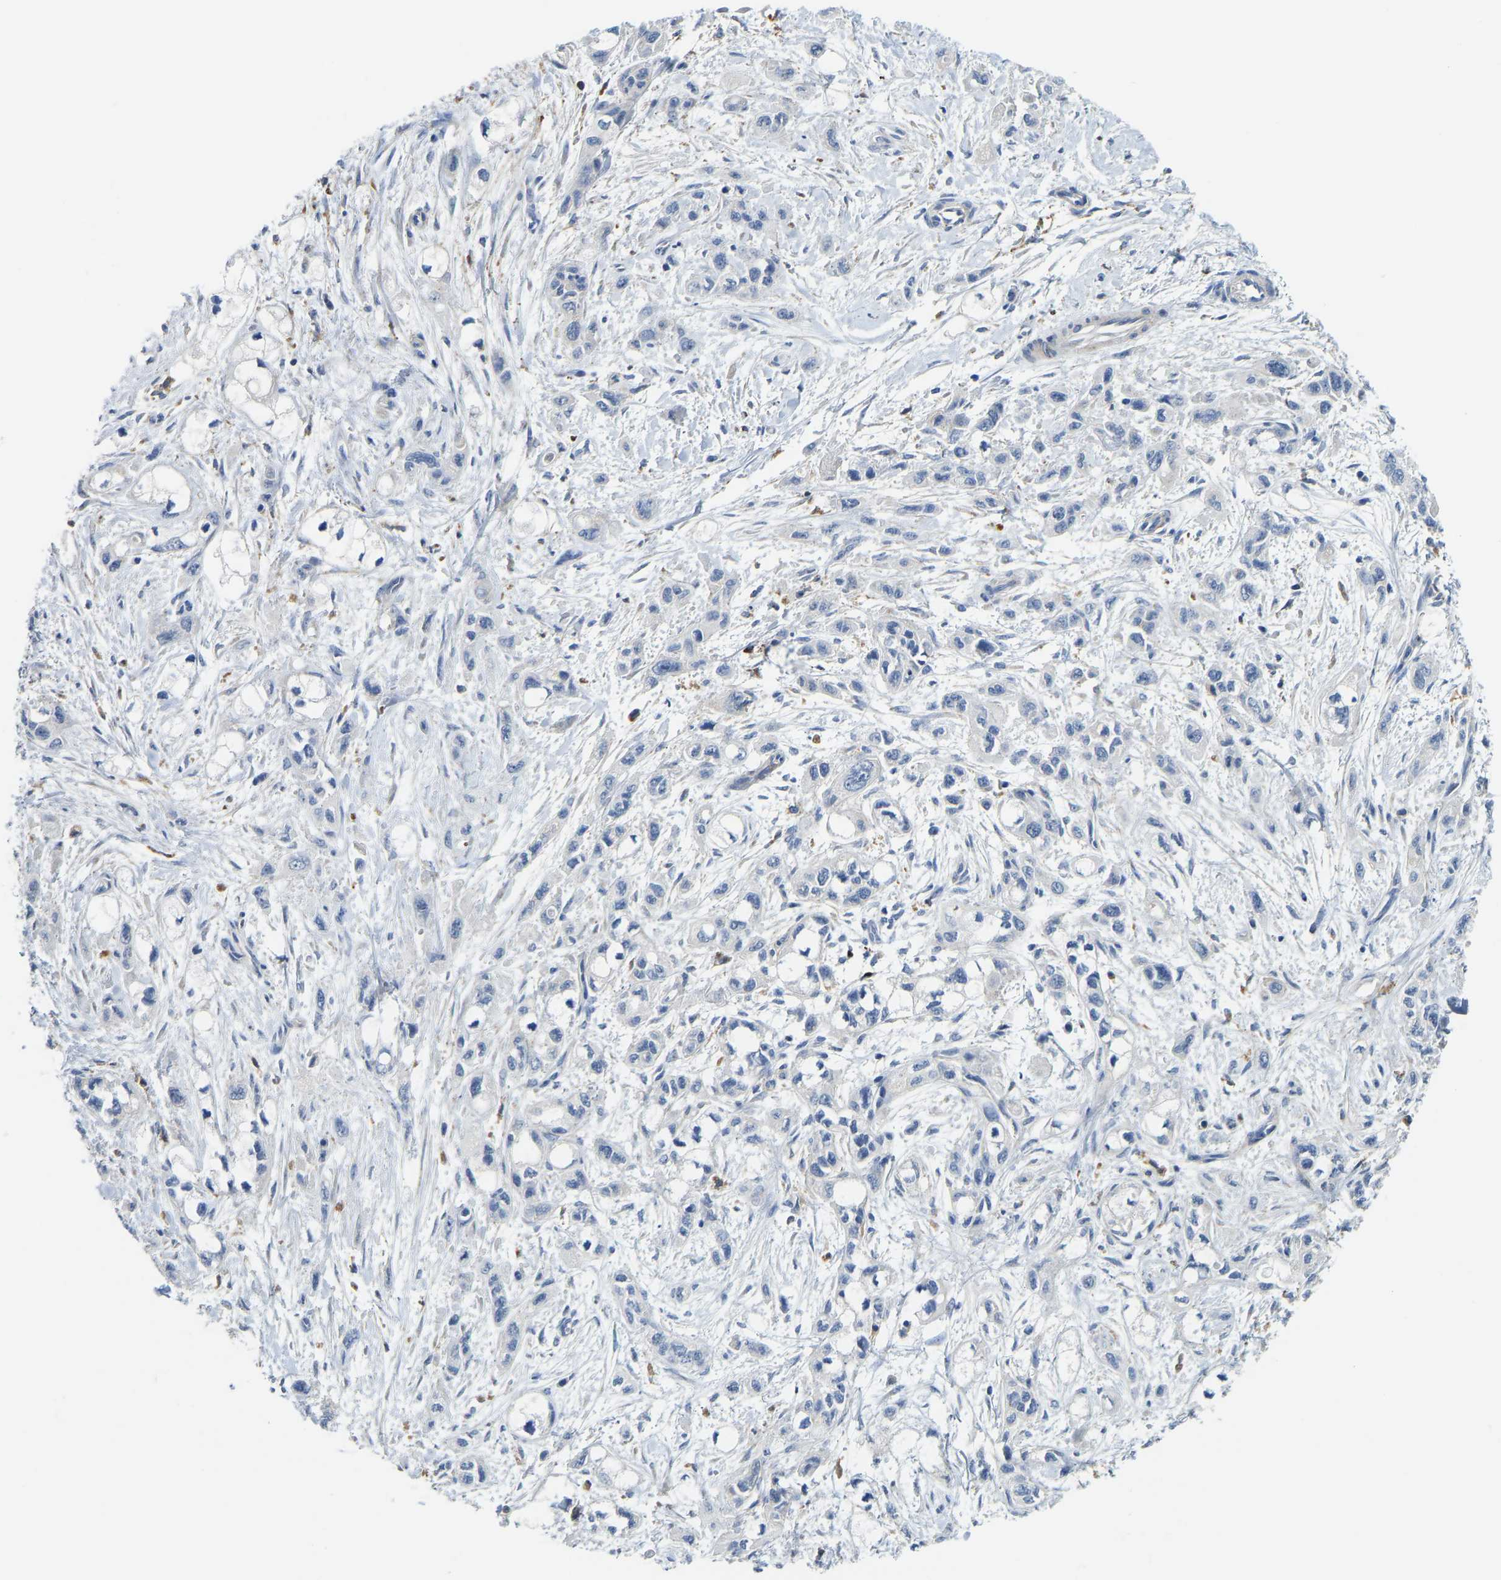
{"staining": {"intensity": "negative", "quantity": "none", "location": "none"}, "tissue": "pancreatic cancer", "cell_type": "Tumor cells", "image_type": "cancer", "snomed": [{"axis": "morphology", "description": "Adenocarcinoma, NOS"}, {"axis": "topography", "description": "Pancreas"}], "caption": "Immunohistochemical staining of human pancreatic cancer (adenocarcinoma) exhibits no significant expression in tumor cells.", "gene": "ATP6V1E1", "patient": {"sex": "male", "age": 74}}